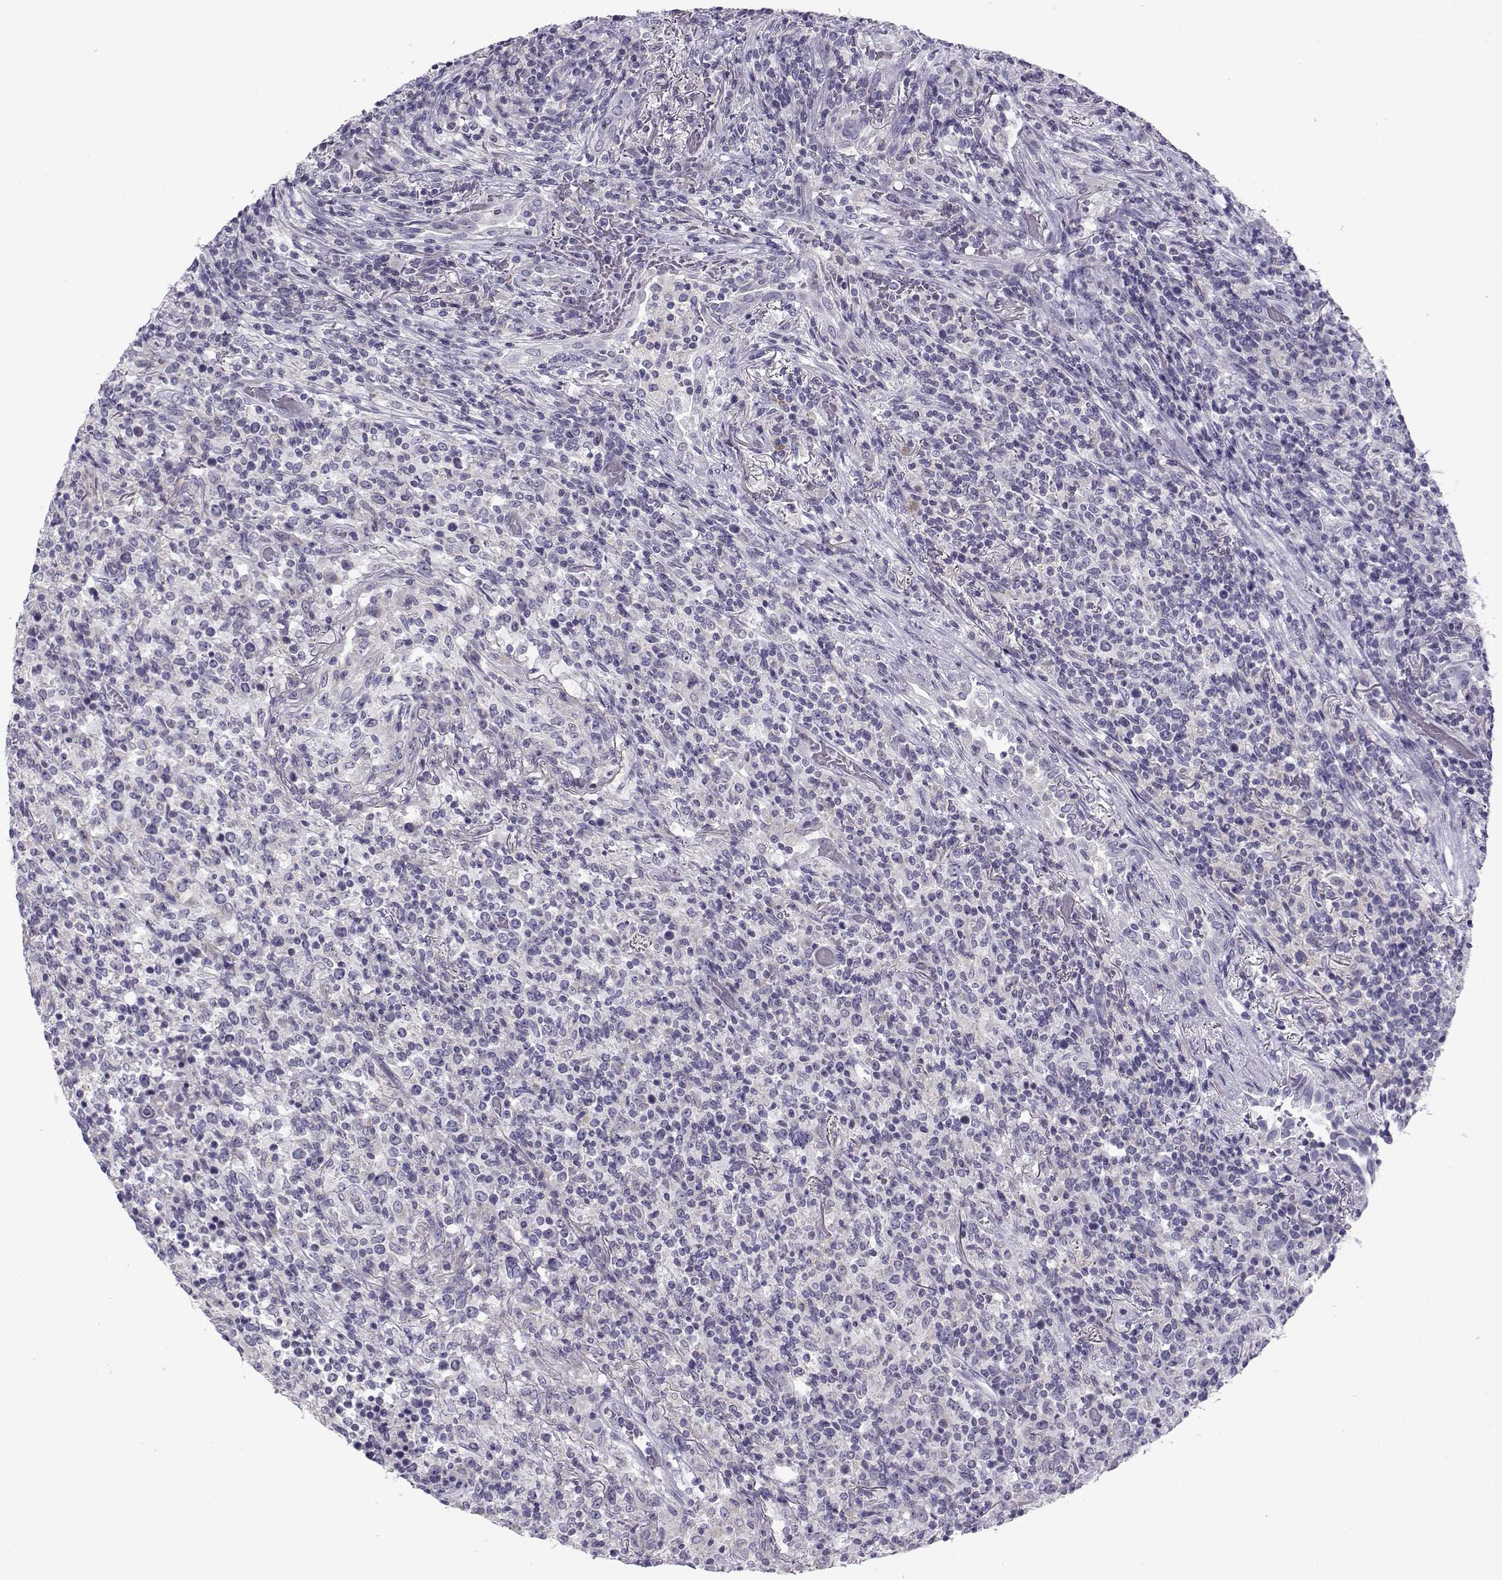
{"staining": {"intensity": "negative", "quantity": "none", "location": "none"}, "tissue": "lymphoma", "cell_type": "Tumor cells", "image_type": "cancer", "snomed": [{"axis": "morphology", "description": "Malignant lymphoma, non-Hodgkin's type, High grade"}, {"axis": "topography", "description": "Lung"}], "caption": "Protein analysis of high-grade malignant lymphoma, non-Hodgkin's type shows no significant positivity in tumor cells.", "gene": "FAM166A", "patient": {"sex": "male", "age": 79}}